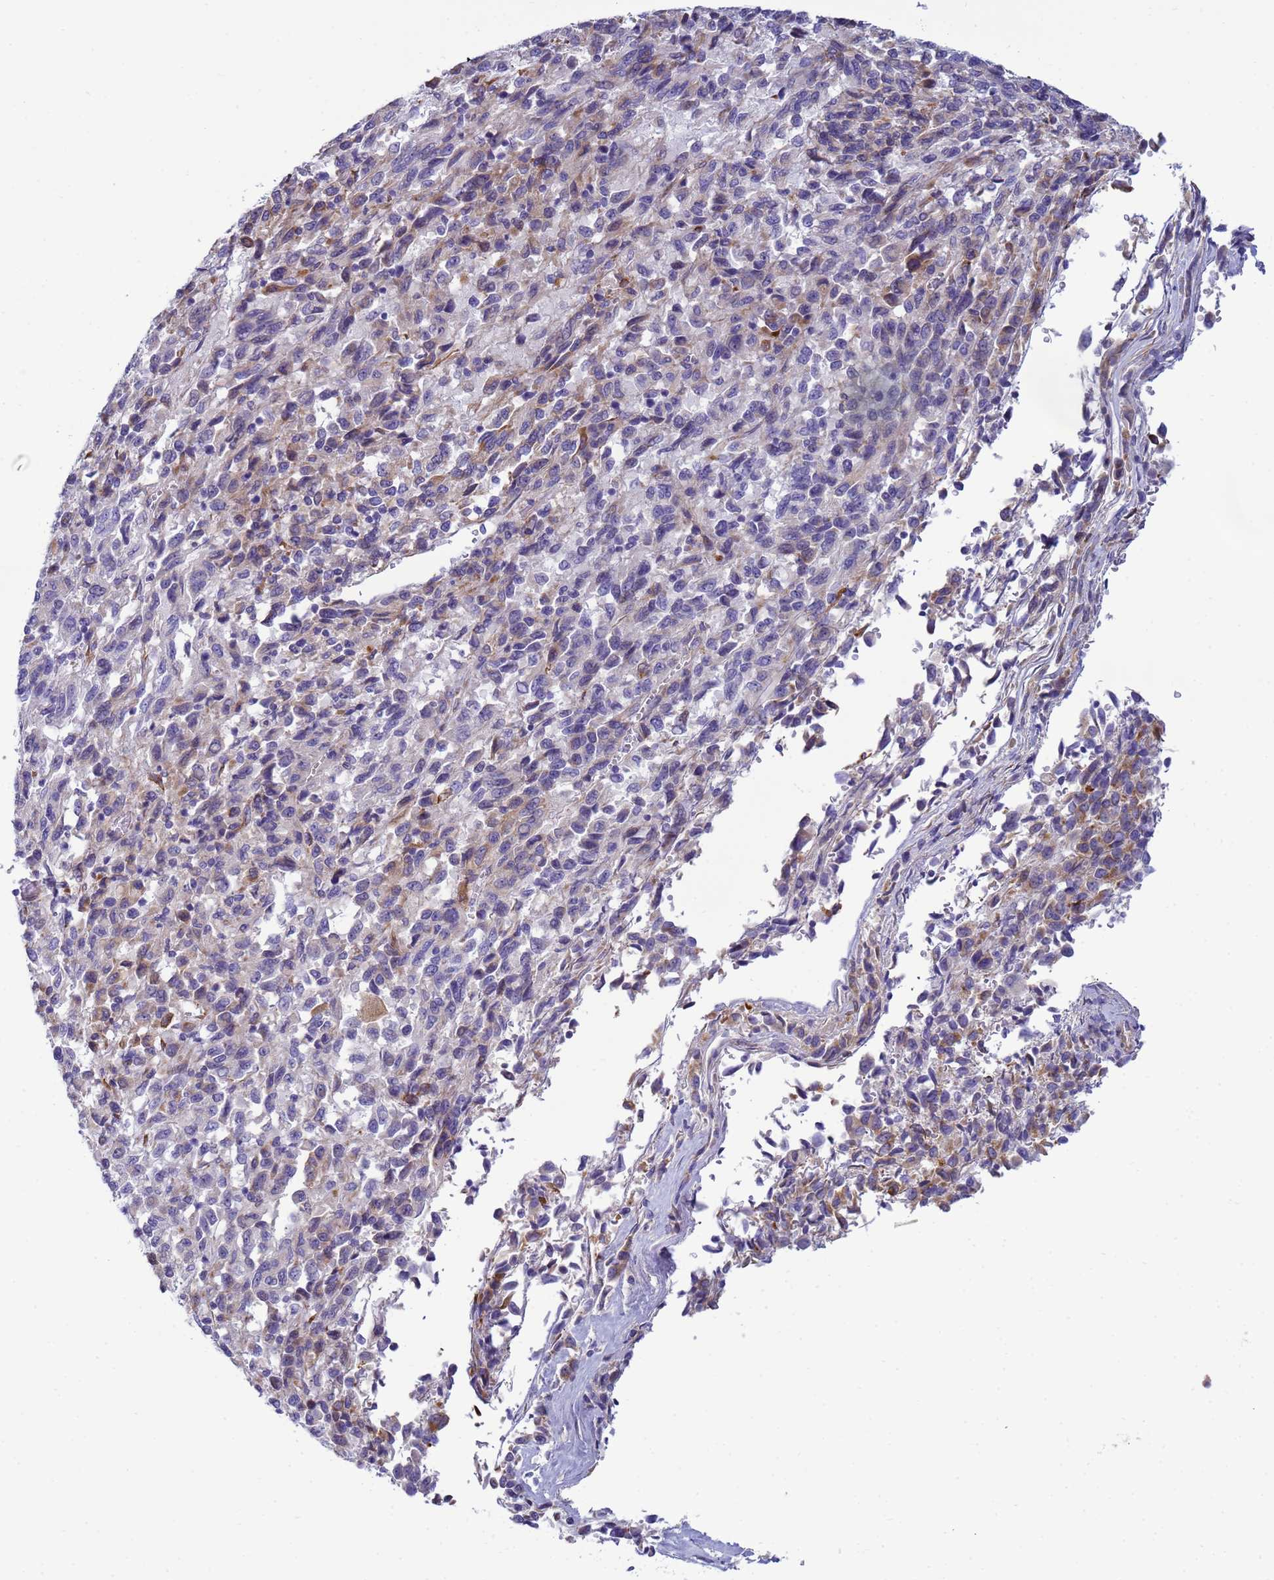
{"staining": {"intensity": "weak", "quantity": "<25%", "location": "cytoplasmic/membranous"}, "tissue": "melanoma", "cell_type": "Tumor cells", "image_type": "cancer", "snomed": [{"axis": "morphology", "description": "Malignant melanoma, Metastatic site"}, {"axis": "topography", "description": "Lung"}], "caption": "Immunohistochemical staining of melanoma reveals no significant staining in tumor cells.", "gene": "TRPC6", "patient": {"sex": "male", "age": 64}}